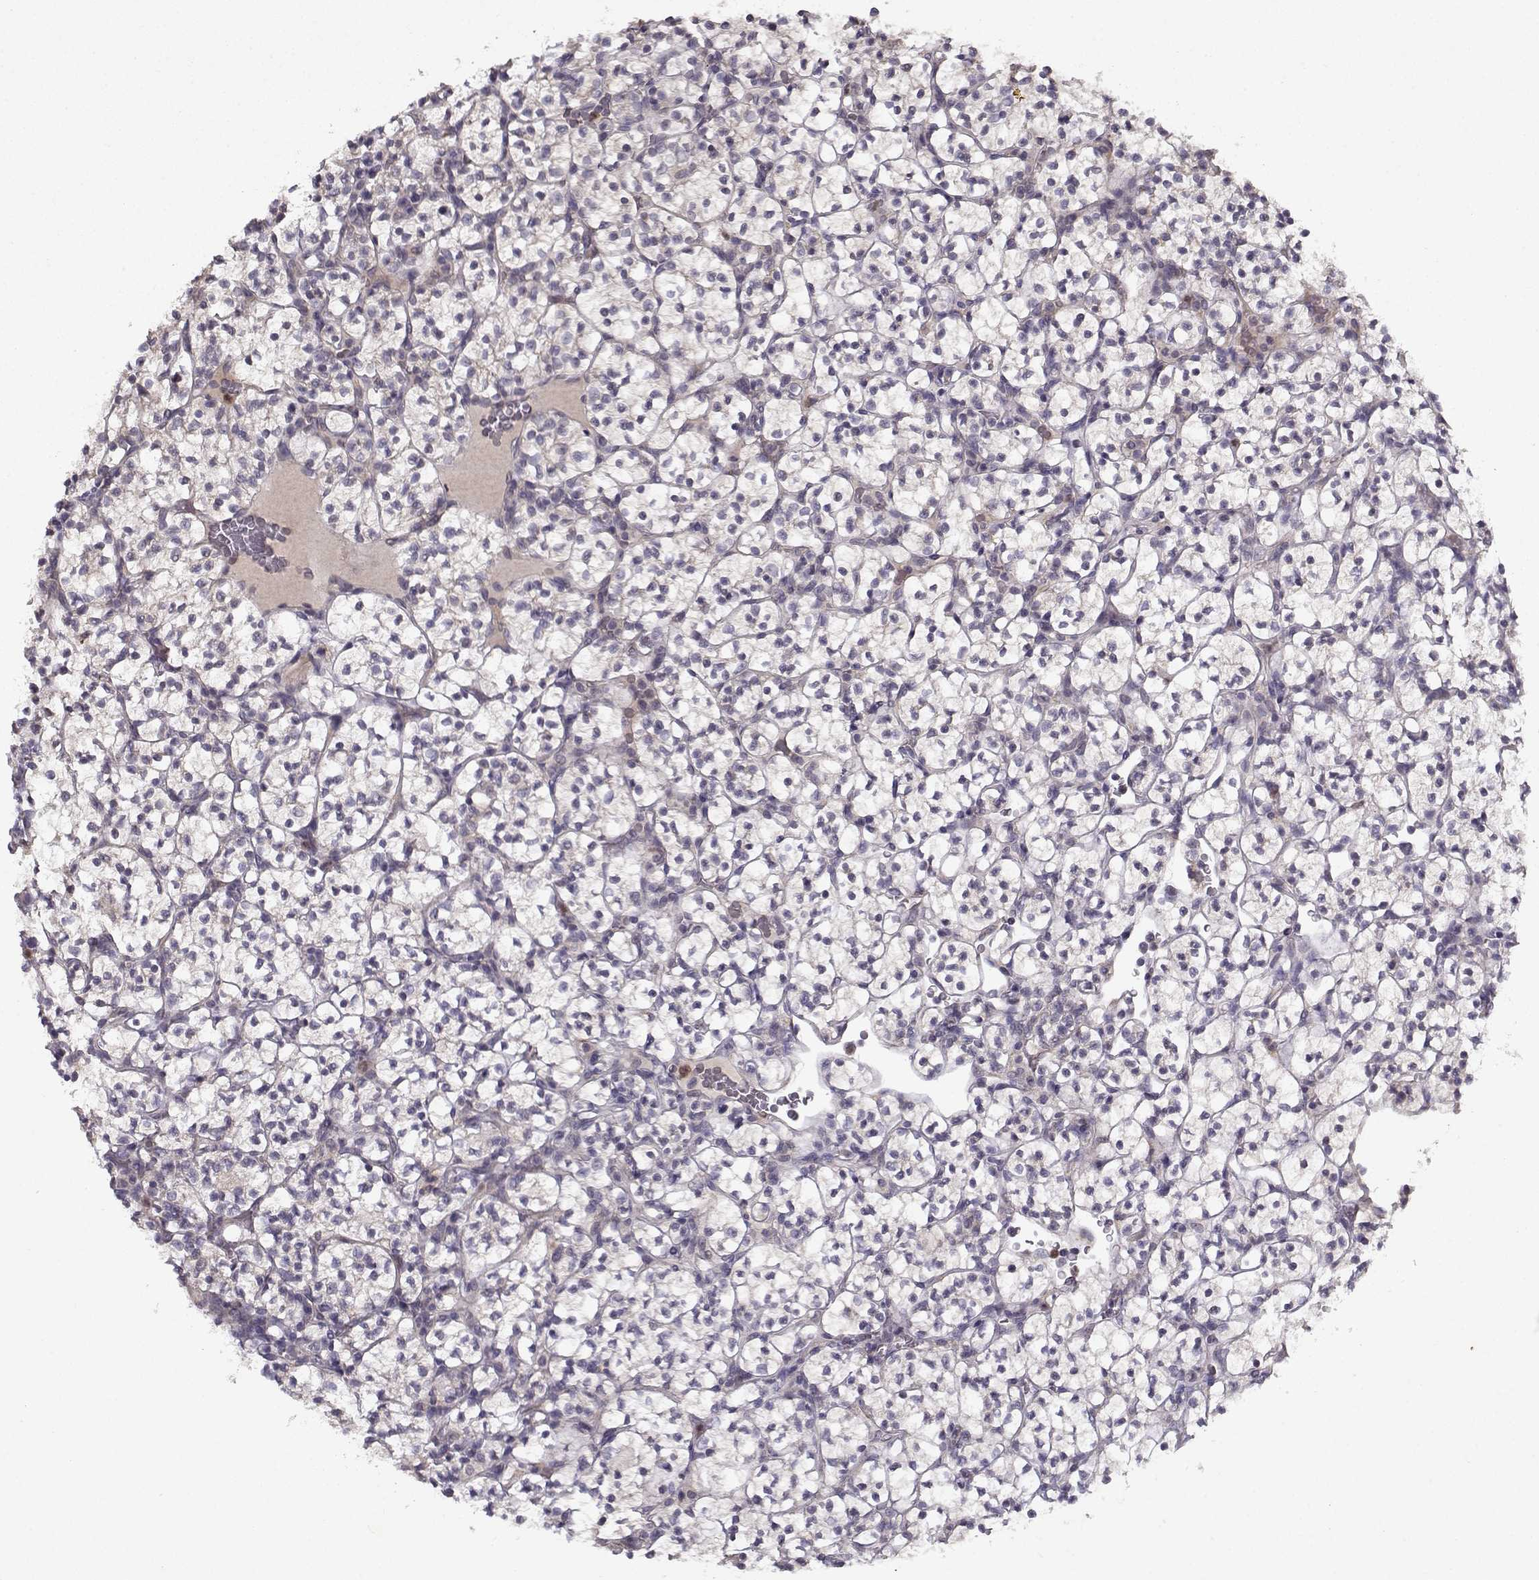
{"staining": {"intensity": "negative", "quantity": "none", "location": "none"}, "tissue": "renal cancer", "cell_type": "Tumor cells", "image_type": "cancer", "snomed": [{"axis": "morphology", "description": "Adenocarcinoma, NOS"}, {"axis": "topography", "description": "Kidney"}], "caption": "Tumor cells show no significant protein staining in renal adenocarcinoma.", "gene": "BMX", "patient": {"sex": "female", "age": 89}}